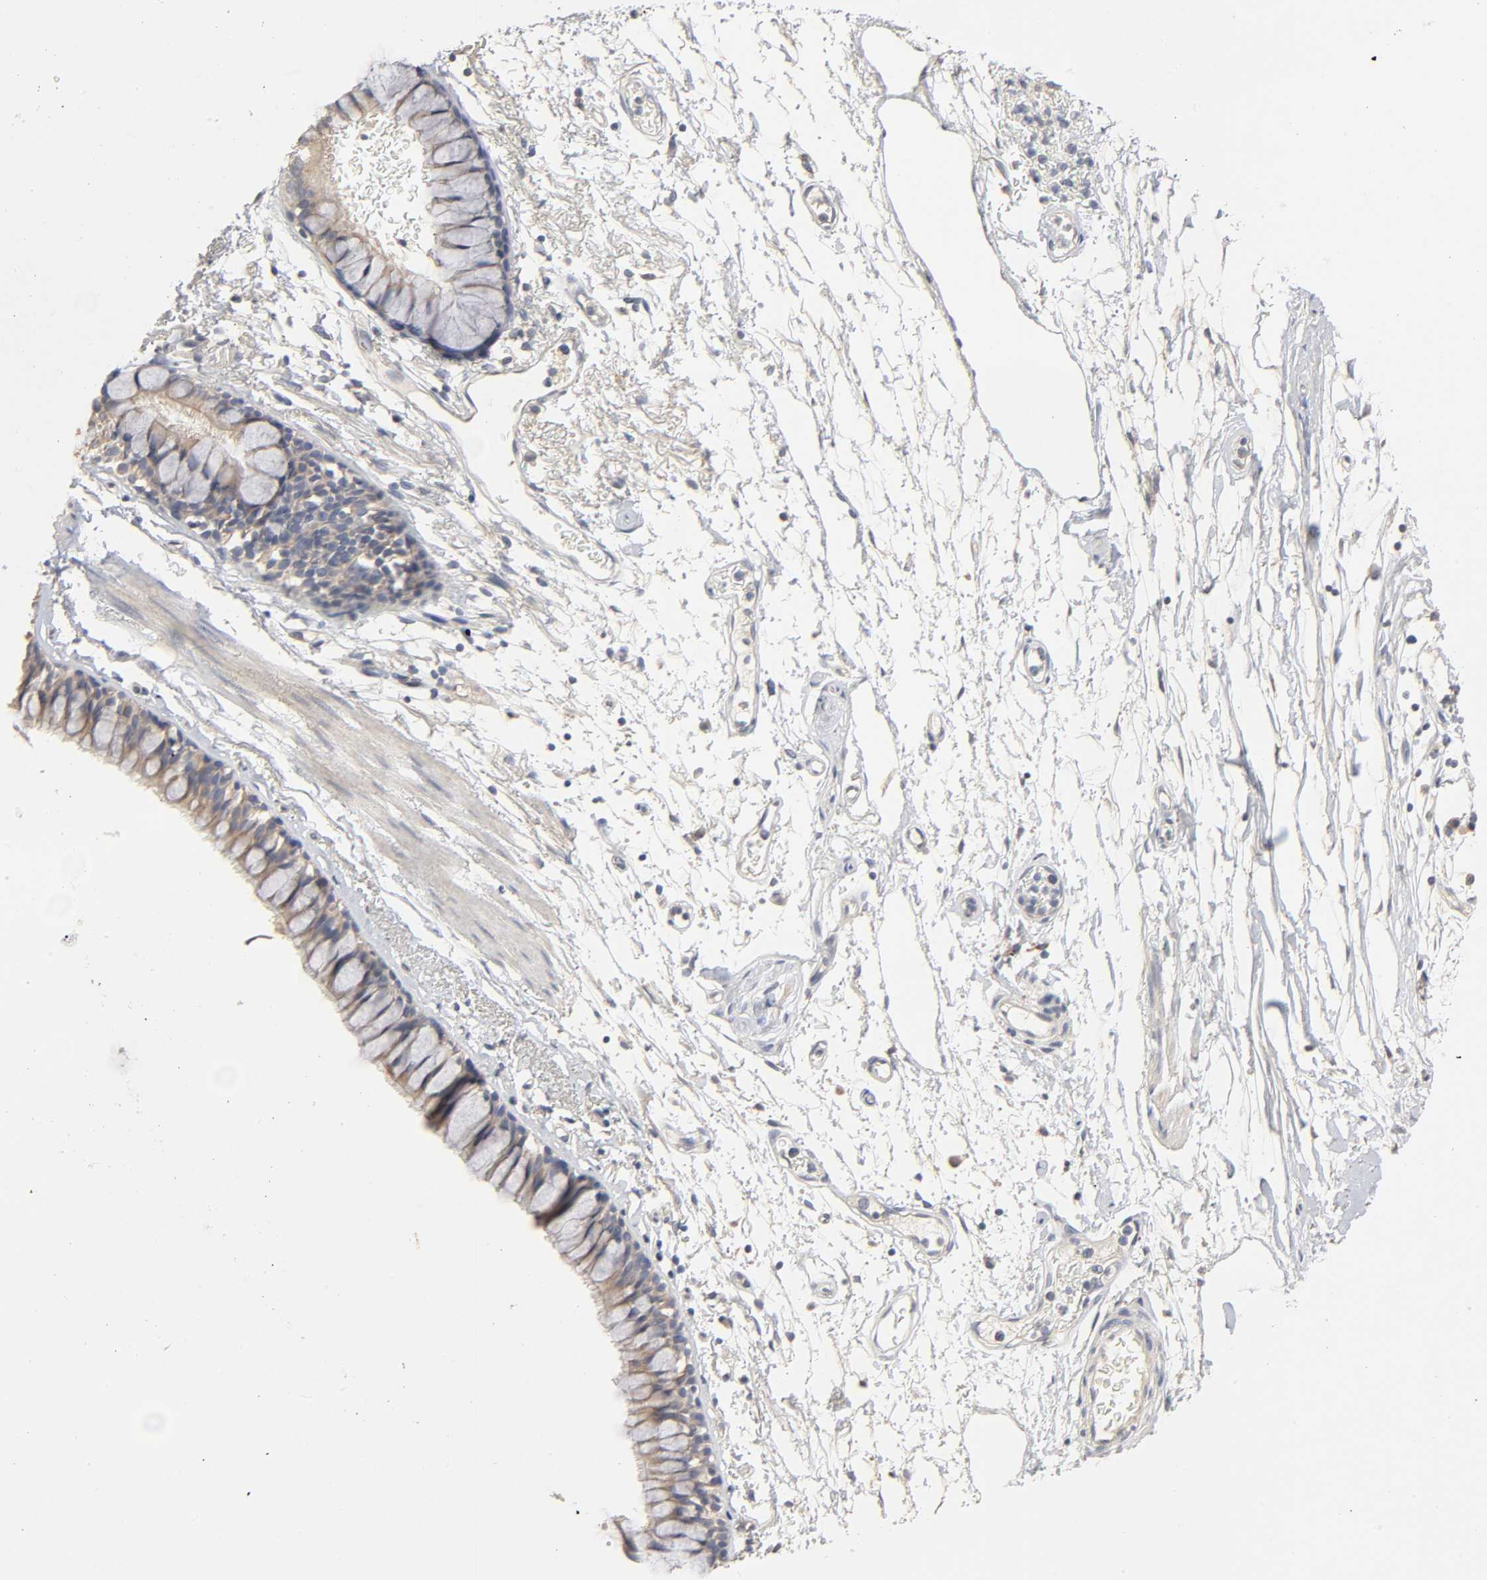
{"staining": {"intensity": "weak", "quantity": ">75%", "location": "cytoplasmic/membranous"}, "tissue": "bronchus", "cell_type": "Respiratory epithelial cells", "image_type": "normal", "snomed": [{"axis": "morphology", "description": "Normal tissue, NOS"}, {"axis": "topography", "description": "Bronchus"}], "caption": "Immunohistochemical staining of unremarkable bronchus exhibits low levels of weak cytoplasmic/membranous expression in about >75% of respiratory epithelial cells.", "gene": "SLC10A2", "patient": {"sex": "female", "age": 73}}